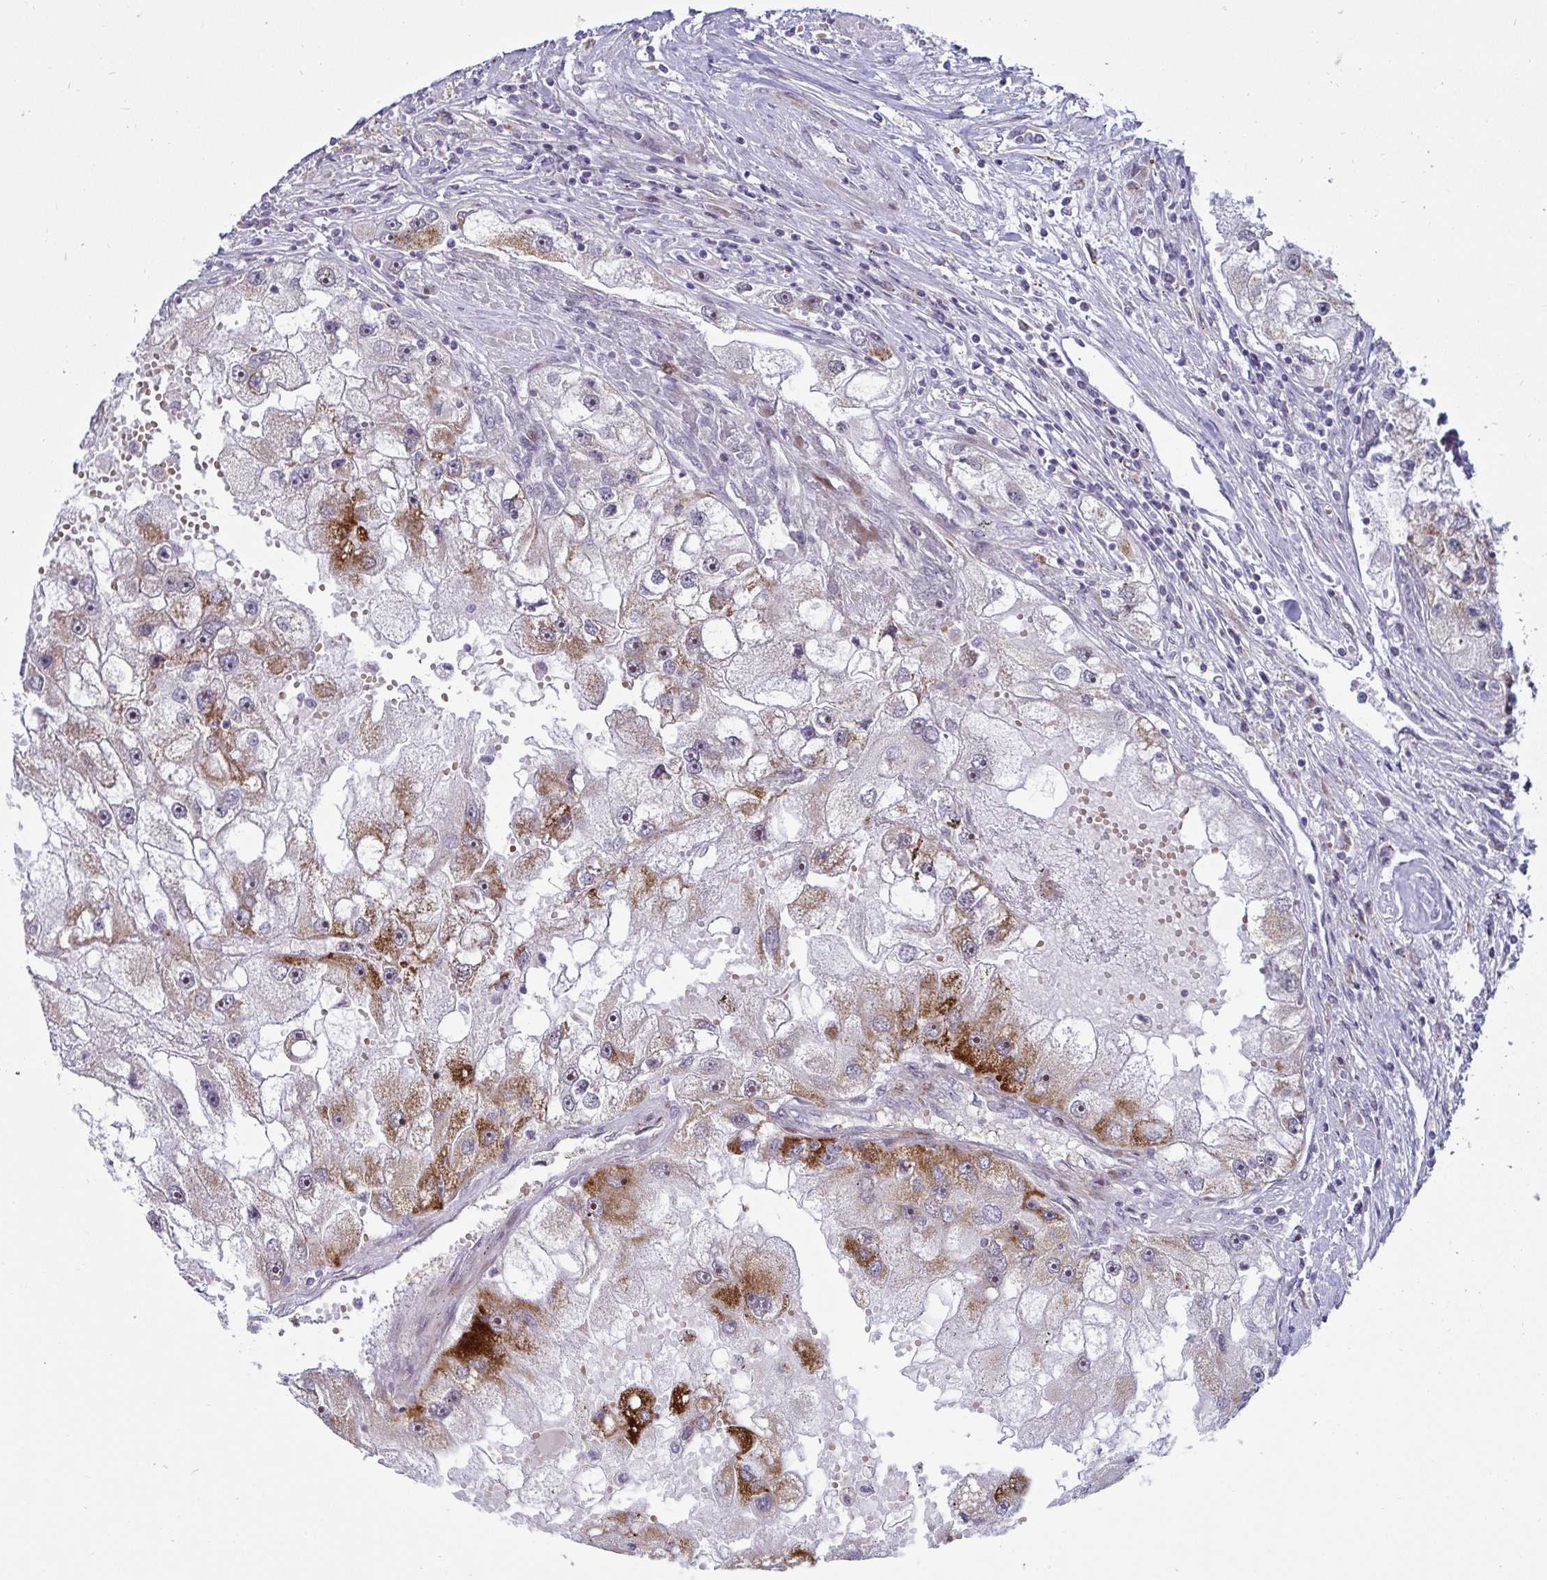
{"staining": {"intensity": "moderate", "quantity": ">75%", "location": "cytoplasmic/membranous"}, "tissue": "renal cancer", "cell_type": "Tumor cells", "image_type": "cancer", "snomed": [{"axis": "morphology", "description": "Adenocarcinoma, NOS"}, {"axis": "topography", "description": "Kidney"}], "caption": "DAB (3,3'-diaminobenzidine) immunohistochemical staining of human renal adenocarcinoma demonstrates moderate cytoplasmic/membranous protein expression in about >75% of tumor cells.", "gene": "DZIP1", "patient": {"sex": "male", "age": 63}}